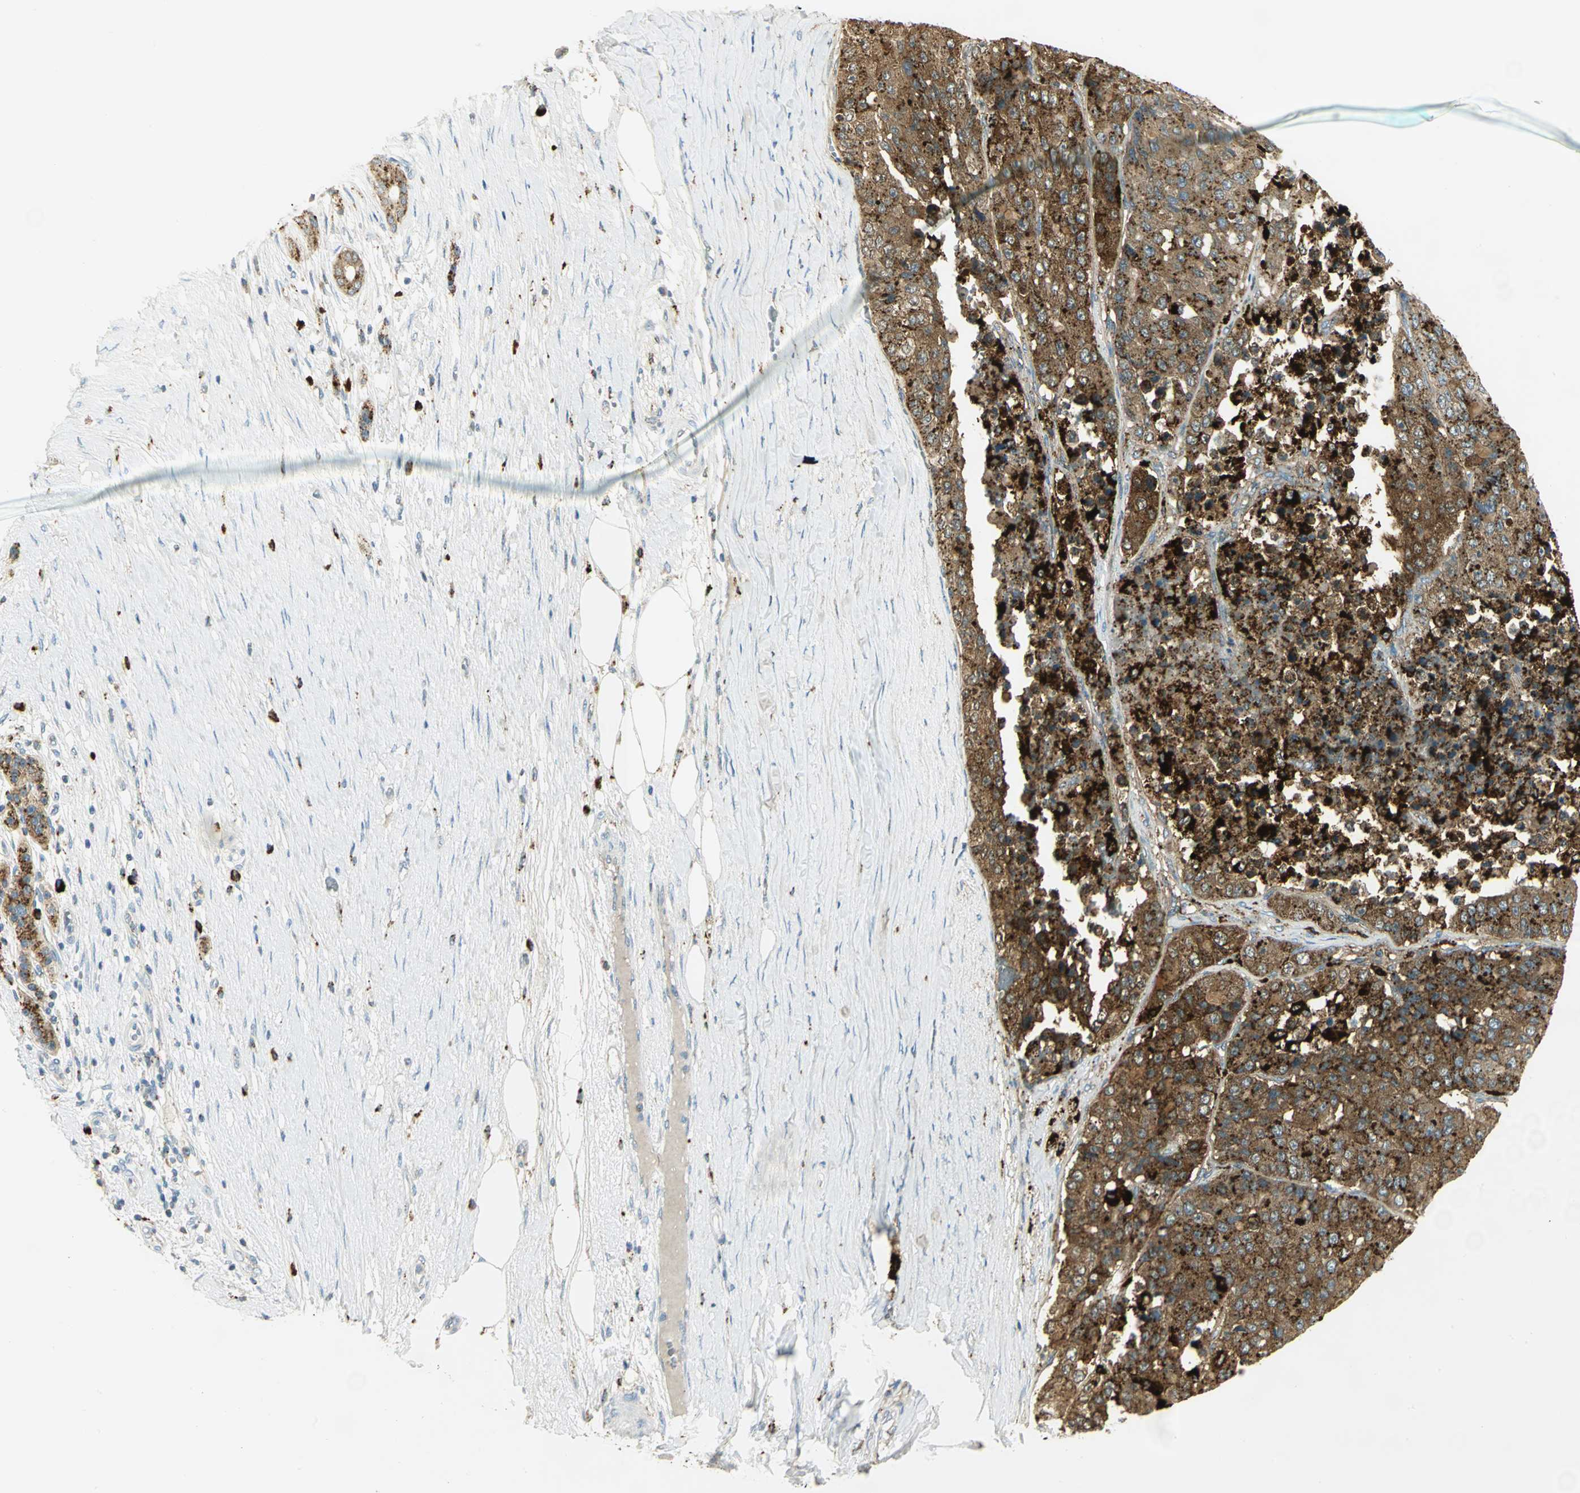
{"staining": {"intensity": "strong", "quantity": ">75%", "location": "cytoplasmic/membranous"}, "tissue": "pancreatic cancer", "cell_type": "Tumor cells", "image_type": "cancer", "snomed": [{"axis": "morphology", "description": "Adenocarcinoma, NOS"}, {"axis": "topography", "description": "Pancreas"}], "caption": "Immunohistochemical staining of adenocarcinoma (pancreatic) demonstrates high levels of strong cytoplasmic/membranous staining in about >75% of tumor cells. The staining was performed using DAB (3,3'-diaminobenzidine), with brown indicating positive protein expression. Nuclei are stained blue with hematoxylin.", "gene": "ARSA", "patient": {"sex": "male", "age": 50}}